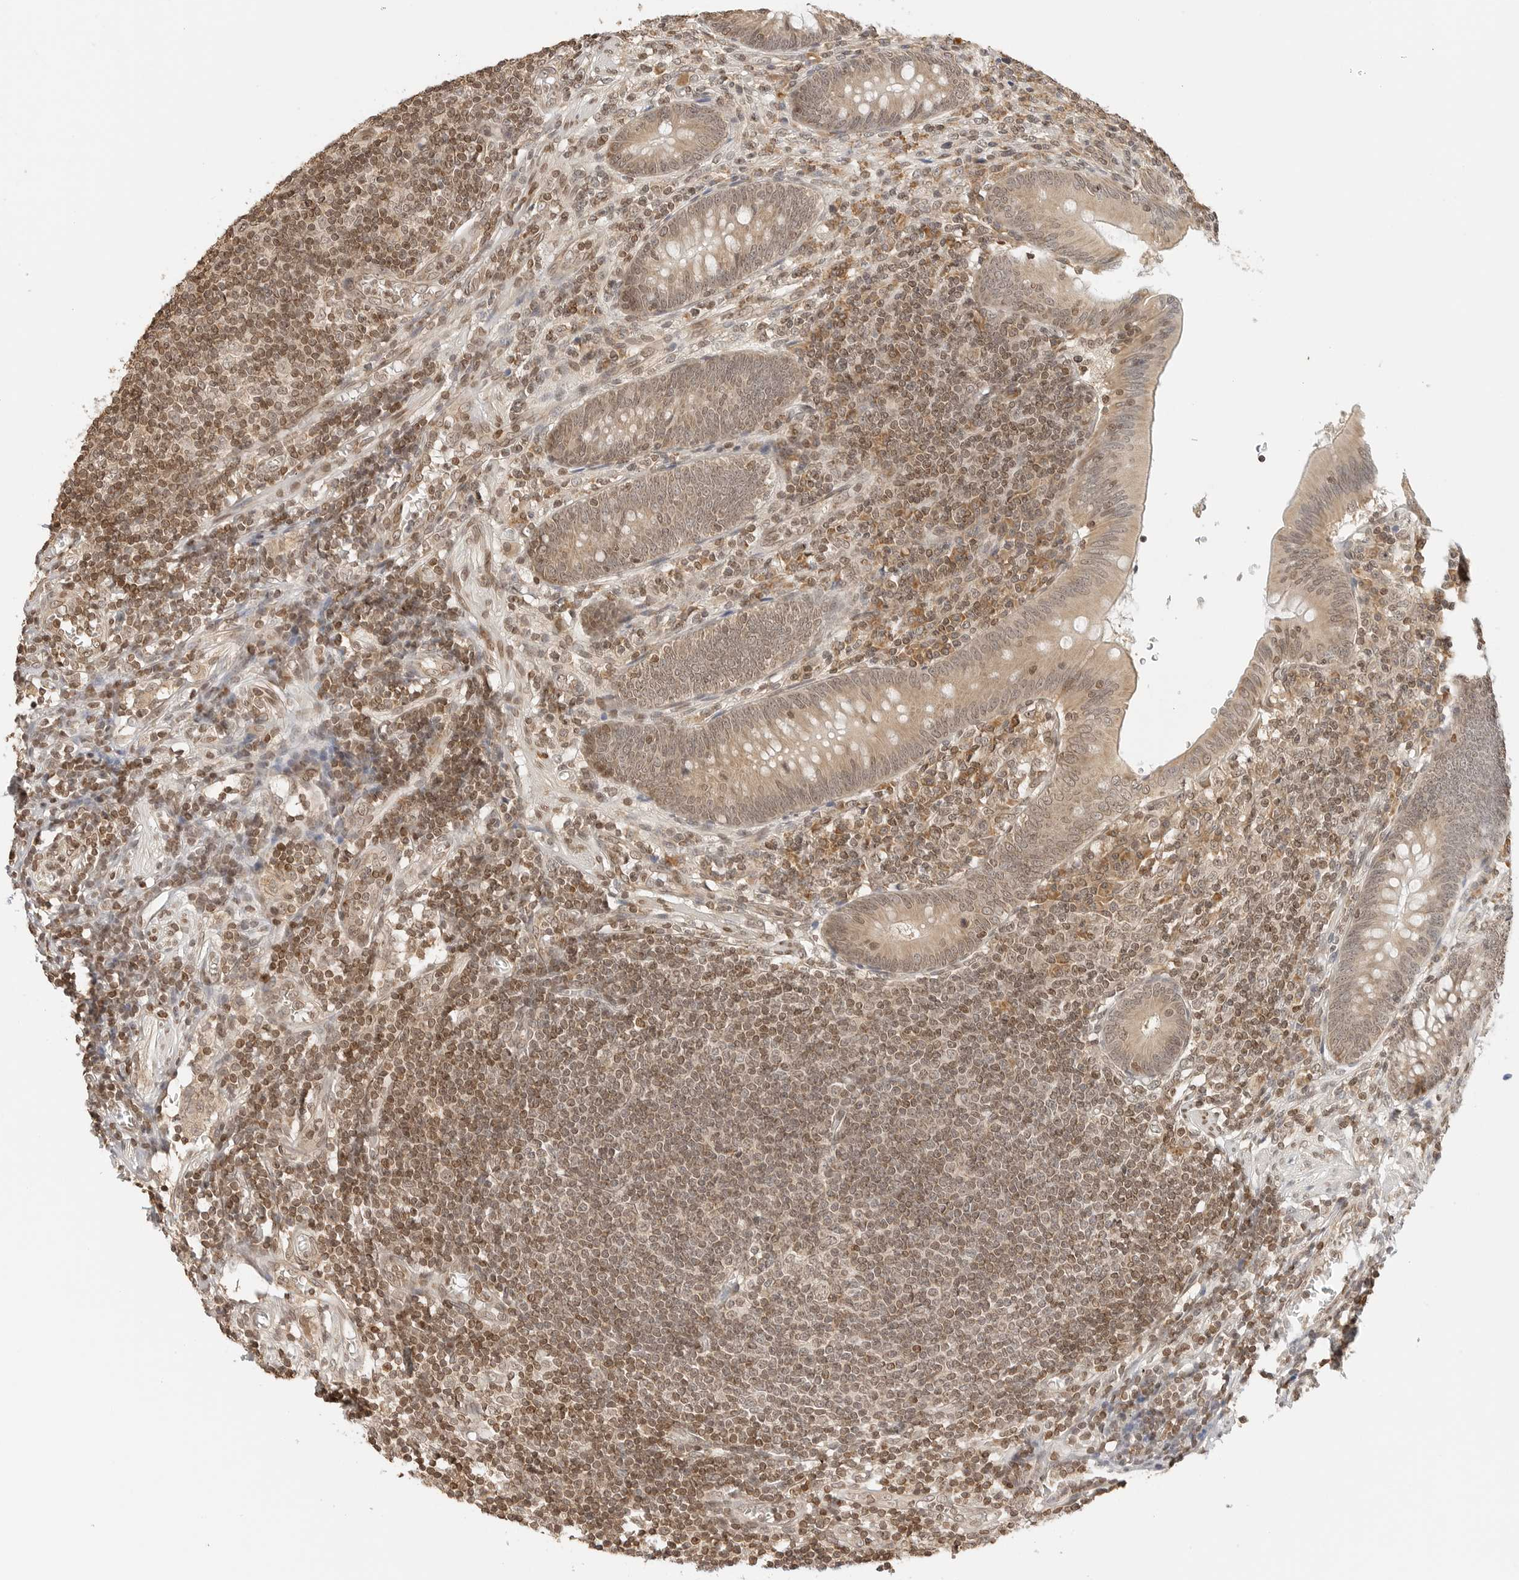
{"staining": {"intensity": "moderate", "quantity": ">75%", "location": "cytoplasmic/membranous,nuclear"}, "tissue": "appendix", "cell_type": "Glandular cells", "image_type": "normal", "snomed": [{"axis": "morphology", "description": "Normal tissue, NOS"}, {"axis": "morphology", "description": "Inflammation, NOS"}, {"axis": "topography", "description": "Appendix"}], "caption": "Glandular cells demonstrate moderate cytoplasmic/membranous,nuclear expression in about >75% of cells in benign appendix. The staining is performed using DAB brown chromogen to label protein expression. The nuclei are counter-stained blue using hematoxylin.", "gene": "POLH", "patient": {"sex": "male", "age": 46}}